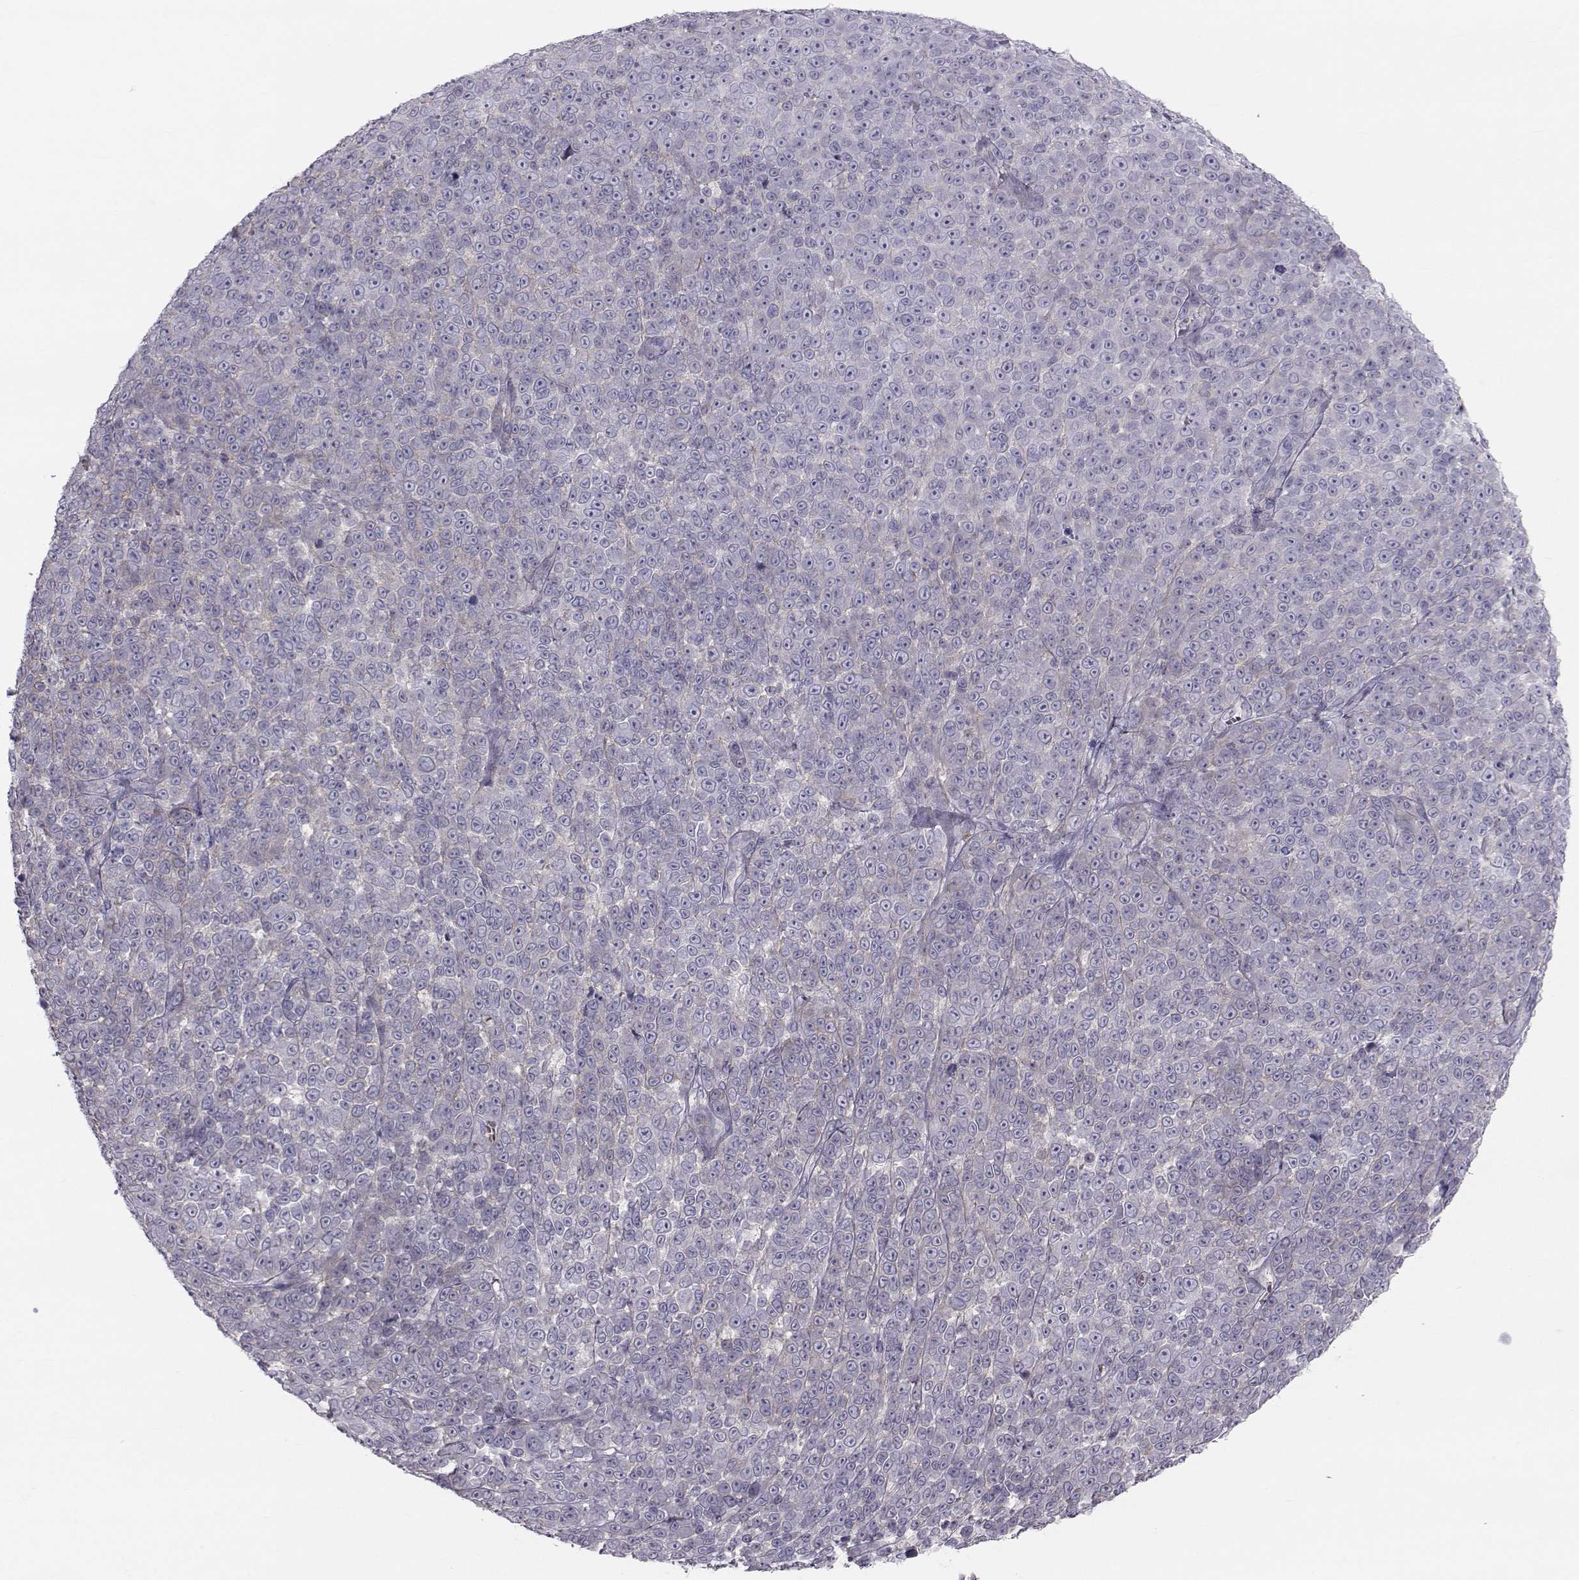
{"staining": {"intensity": "negative", "quantity": "none", "location": "none"}, "tissue": "melanoma", "cell_type": "Tumor cells", "image_type": "cancer", "snomed": [{"axis": "morphology", "description": "Malignant melanoma, NOS"}, {"axis": "topography", "description": "Skin"}], "caption": "Immunohistochemistry histopathology image of human malignant melanoma stained for a protein (brown), which shows no expression in tumor cells.", "gene": "GARIN3", "patient": {"sex": "female", "age": 95}}